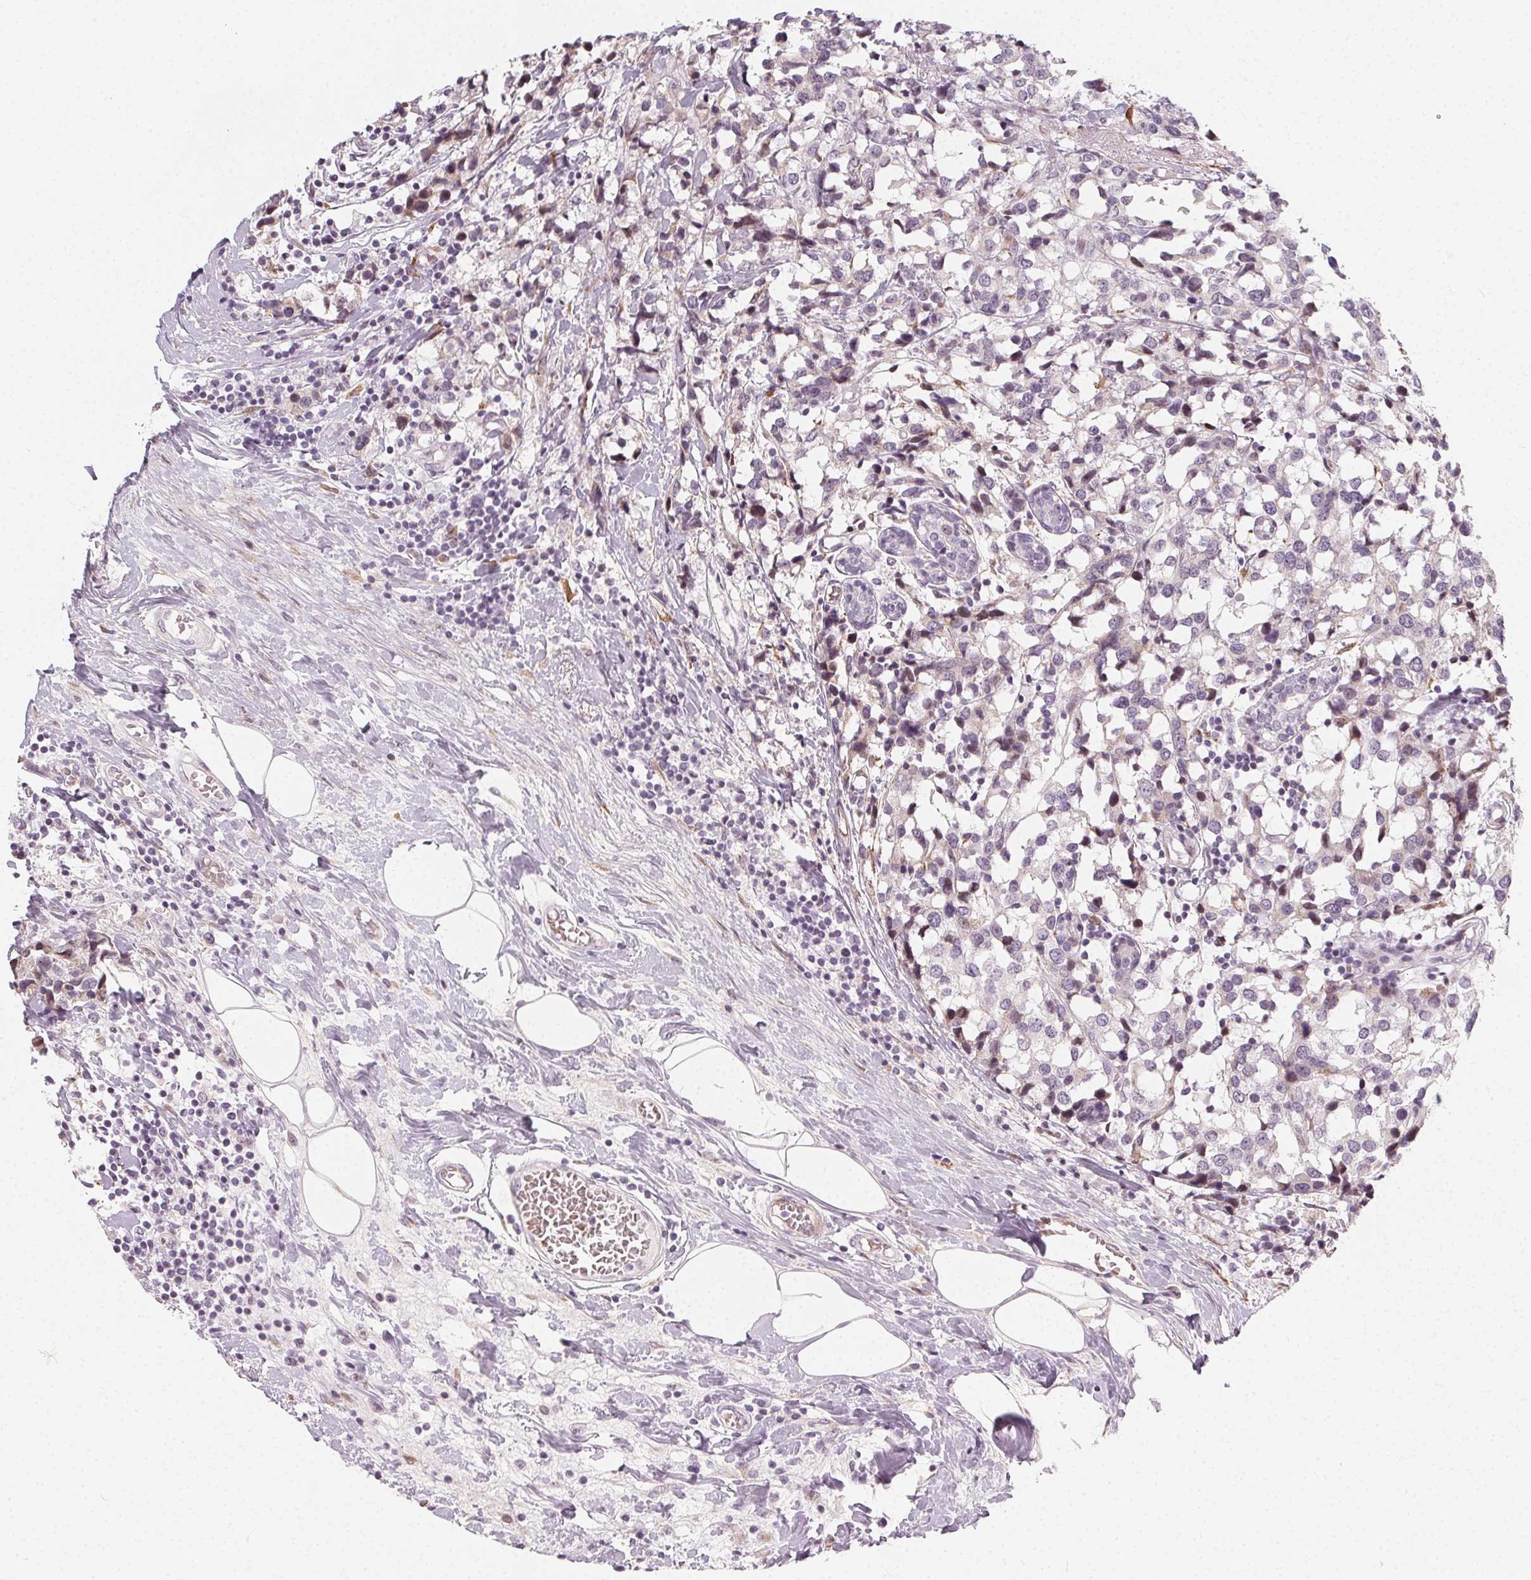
{"staining": {"intensity": "negative", "quantity": "none", "location": "none"}, "tissue": "breast cancer", "cell_type": "Tumor cells", "image_type": "cancer", "snomed": [{"axis": "morphology", "description": "Lobular carcinoma"}, {"axis": "topography", "description": "Breast"}], "caption": "An IHC histopathology image of breast cancer (lobular carcinoma) is shown. There is no staining in tumor cells of breast cancer (lobular carcinoma).", "gene": "CCDC96", "patient": {"sex": "female", "age": 59}}